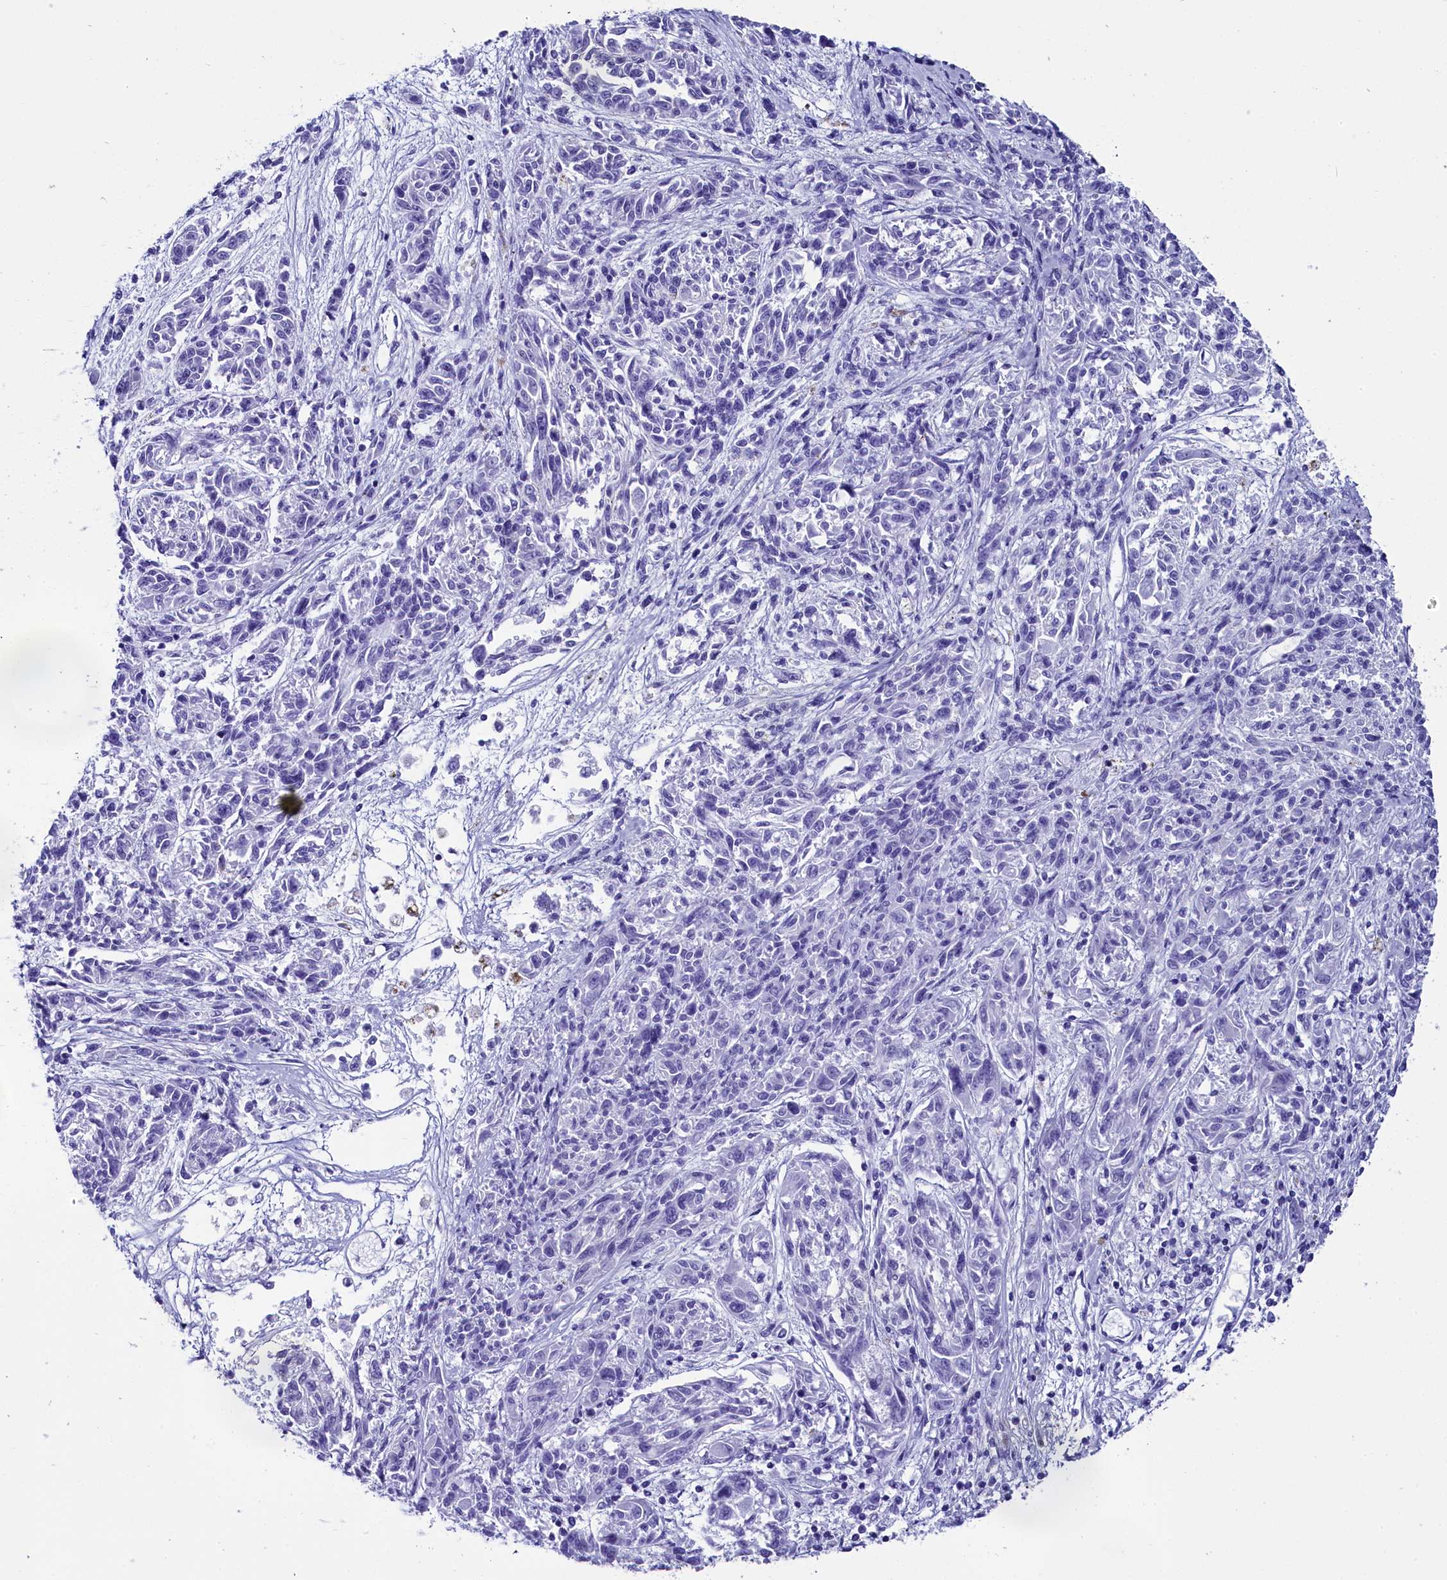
{"staining": {"intensity": "negative", "quantity": "none", "location": "none"}, "tissue": "melanoma", "cell_type": "Tumor cells", "image_type": "cancer", "snomed": [{"axis": "morphology", "description": "Malignant melanoma, NOS"}, {"axis": "topography", "description": "Skin"}], "caption": "Tumor cells are negative for protein expression in human melanoma.", "gene": "AP3B2", "patient": {"sex": "male", "age": 53}}